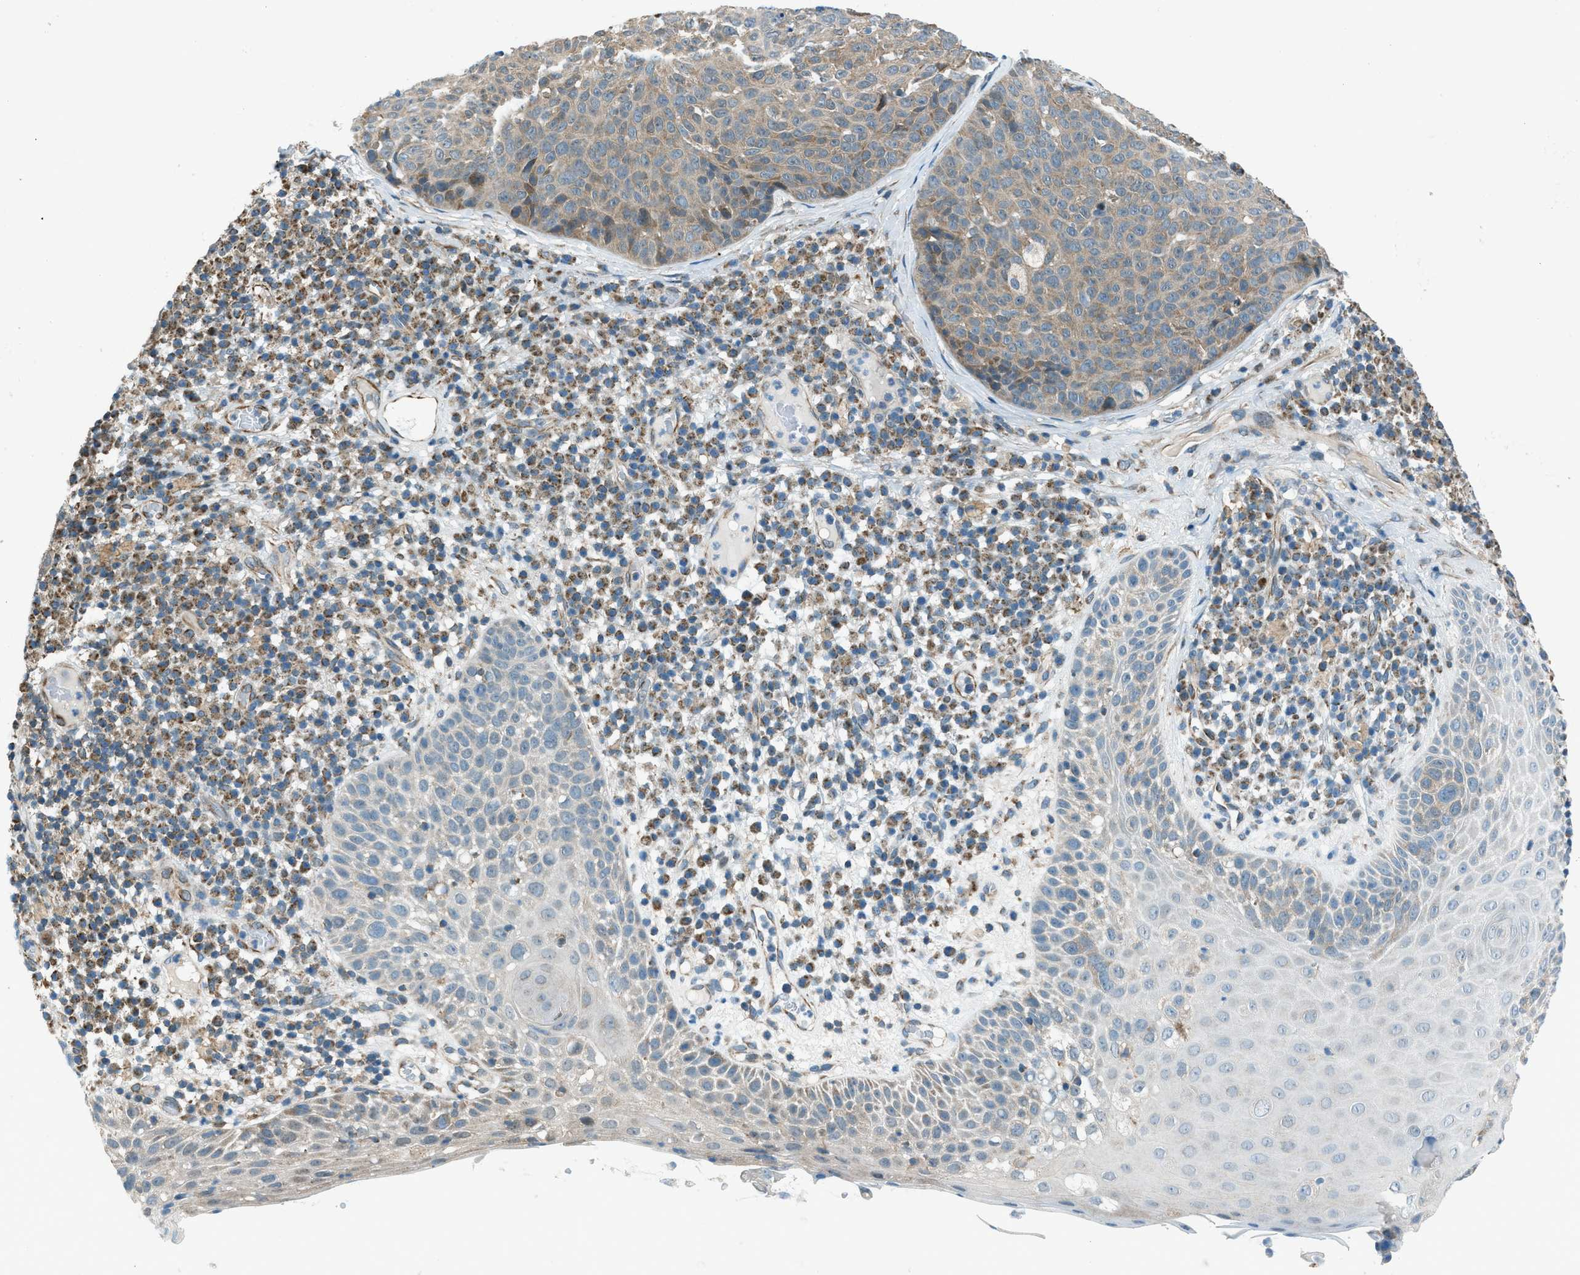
{"staining": {"intensity": "weak", "quantity": ">75%", "location": "cytoplasmic/membranous"}, "tissue": "skin cancer", "cell_type": "Tumor cells", "image_type": "cancer", "snomed": [{"axis": "morphology", "description": "Squamous cell carcinoma in situ, NOS"}, {"axis": "morphology", "description": "Squamous cell carcinoma, NOS"}, {"axis": "topography", "description": "Skin"}], "caption": "DAB immunohistochemical staining of human skin cancer (squamous cell carcinoma) shows weak cytoplasmic/membranous protein expression in about >75% of tumor cells. The staining was performed using DAB to visualize the protein expression in brown, while the nuclei were stained in blue with hematoxylin (Magnification: 20x).", "gene": "PIGG", "patient": {"sex": "male", "age": 93}}